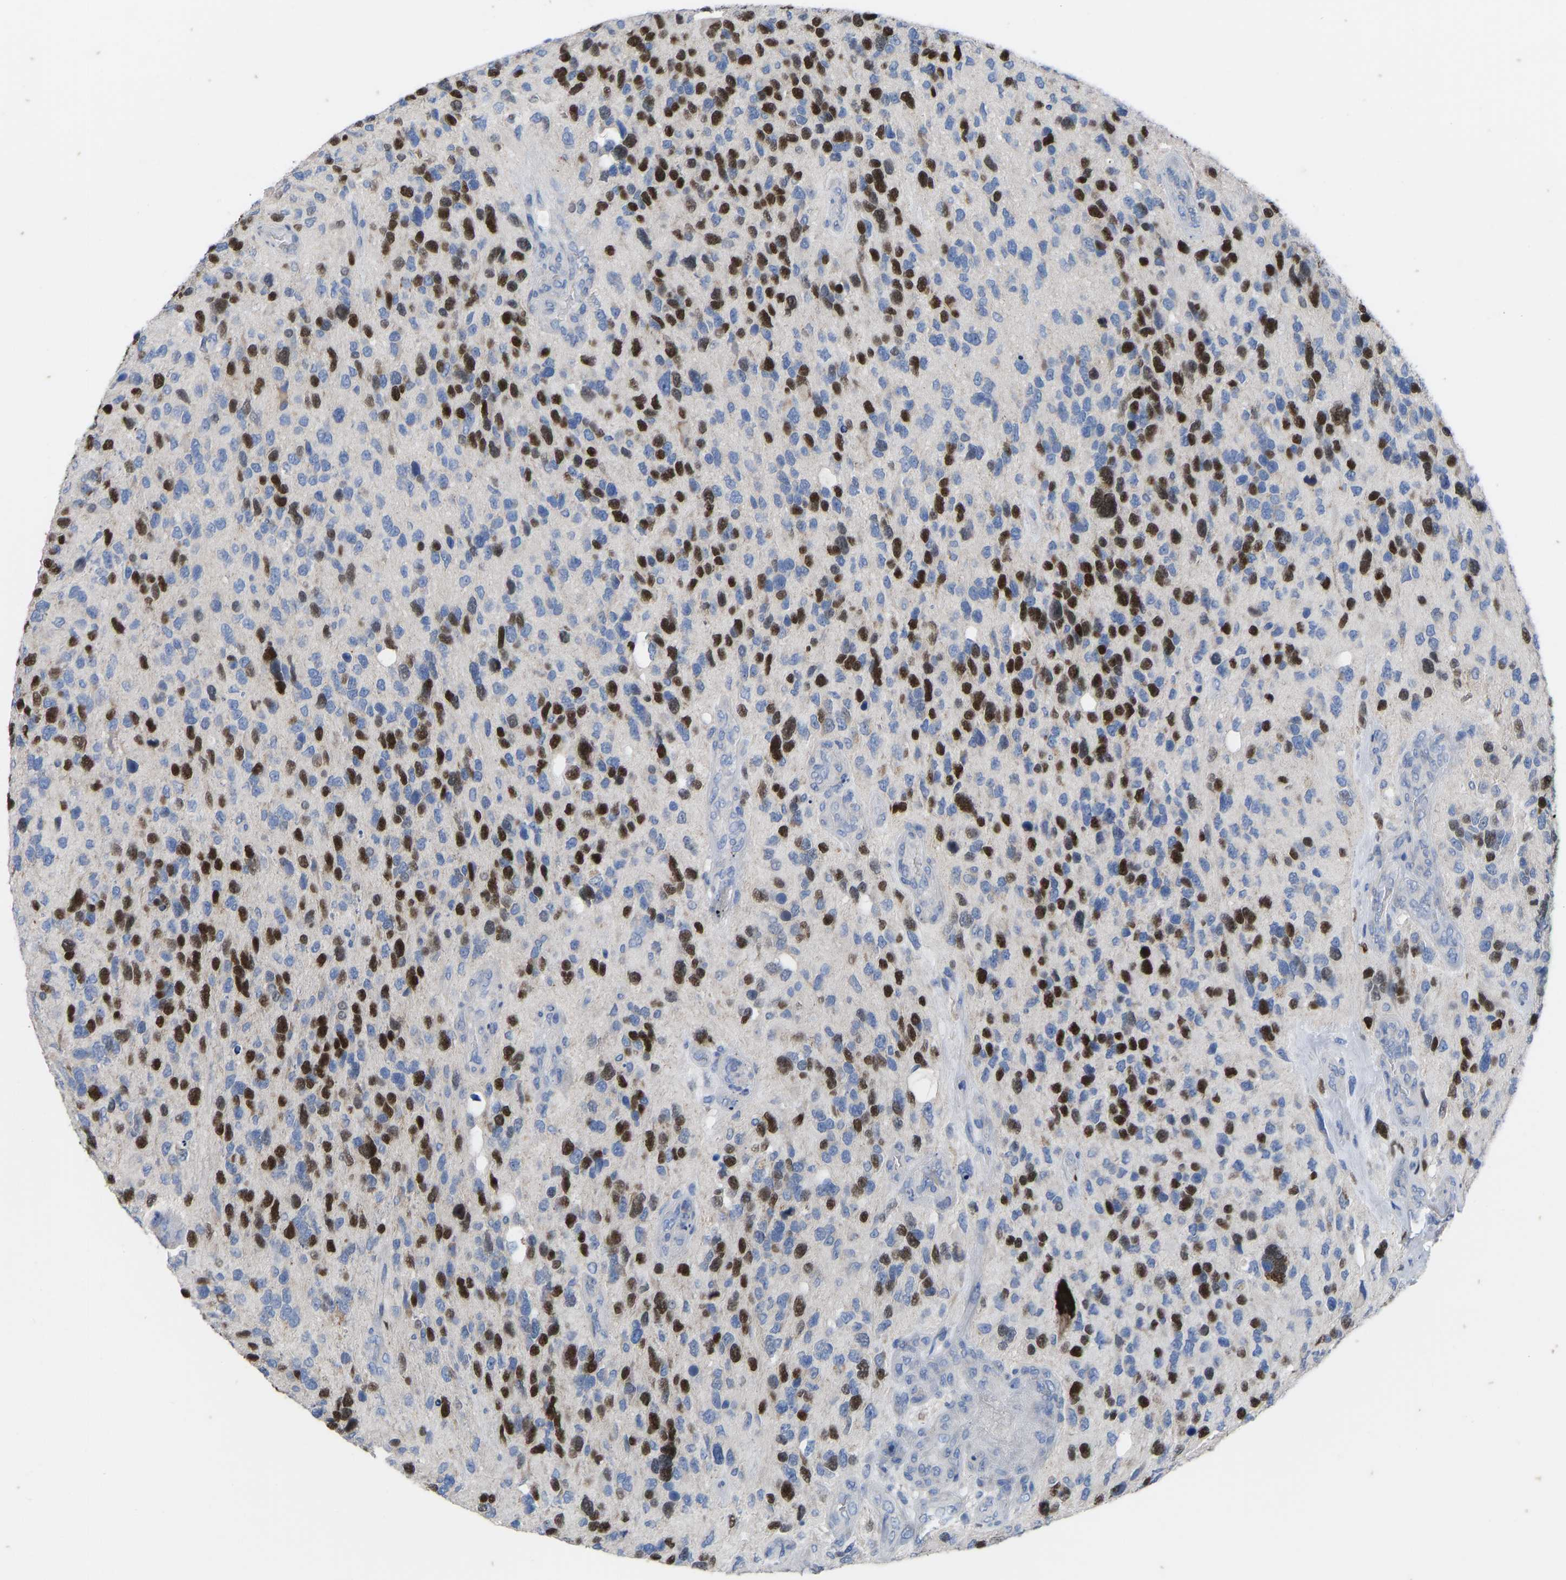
{"staining": {"intensity": "strong", "quantity": "25%-75%", "location": "nuclear"}, "tissue": "glioma", "cell_type": "Tumor cells", "image_type": "cancer", "snomed": [{"axis": "morphology", "description": "Glioma, malignant, High grade"}, {"axis": "topography", "description": "Brain"}], "caption": "Protein staining by immunohistochemistry (IHC) demonstrates strong nuclear staining in approximately 25%-75% of tumor cells in glioma. The protein is stained brown, and the nuclei are stained in blue (DAB (3,3'-diaminobenzidine) IHC with brightfield microscopy, high magnification).", "gene": "OLIG2", "patient": {"sex": "female", "age": 58}}